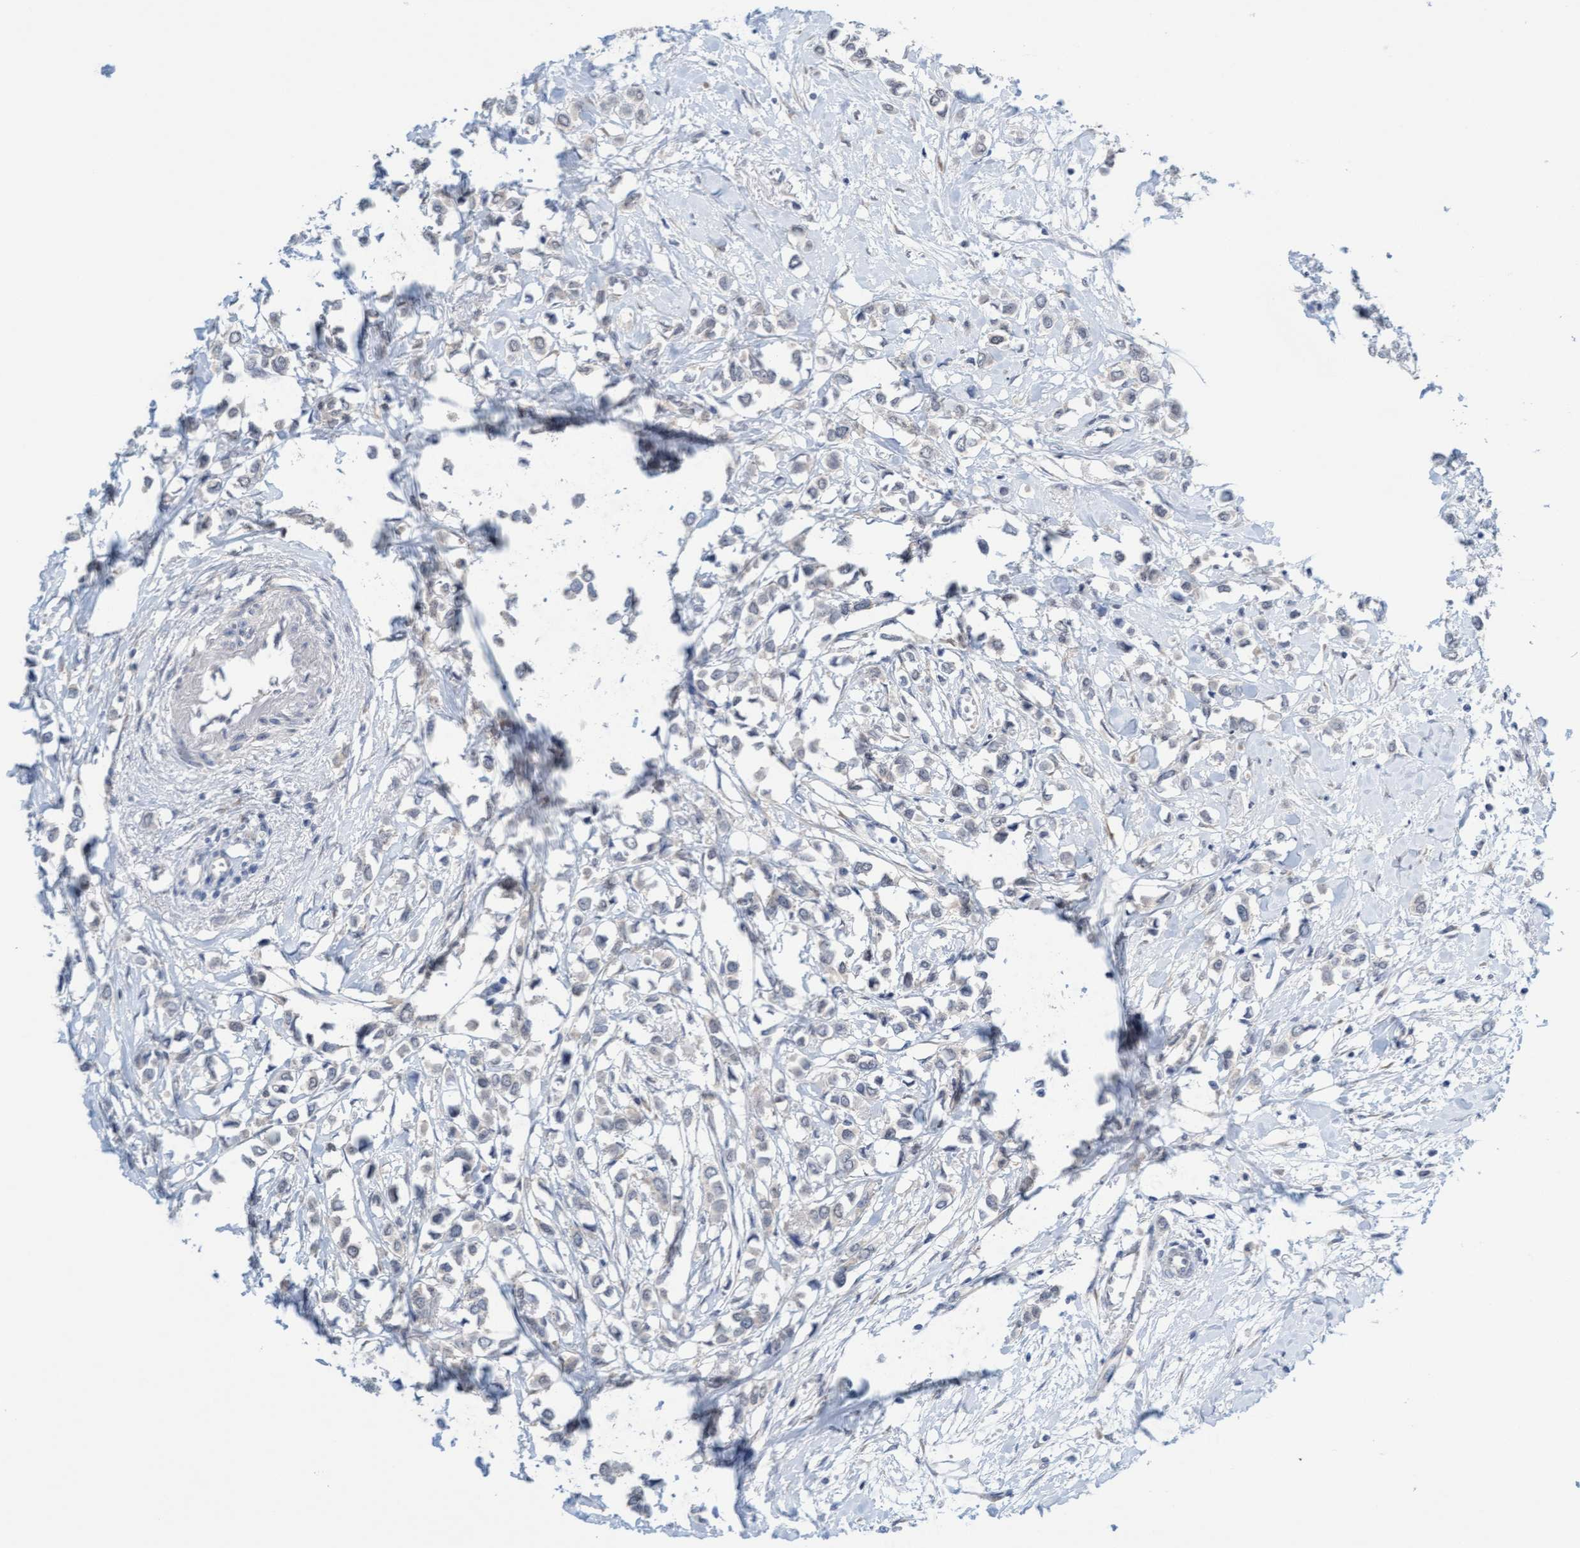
{"staining": {"intensity": "negative", "quantity": "none", "location": "none"}, "tissue": "breast cancer", "cell_type": "Tumor cells", "image_type": "cancer", "snomed": [{"axis": "morphology", "description": "Lobular carcinoma"}, {"axis": "topography", "description": "Breast"}], "caption": "Immunohistochemistry of breast lobular carcinoma shows no expression in tumor cells. Nuclei are stained in blue.", "gene": "AMZ2", "patient": {"sex": "female", "age": 51}}